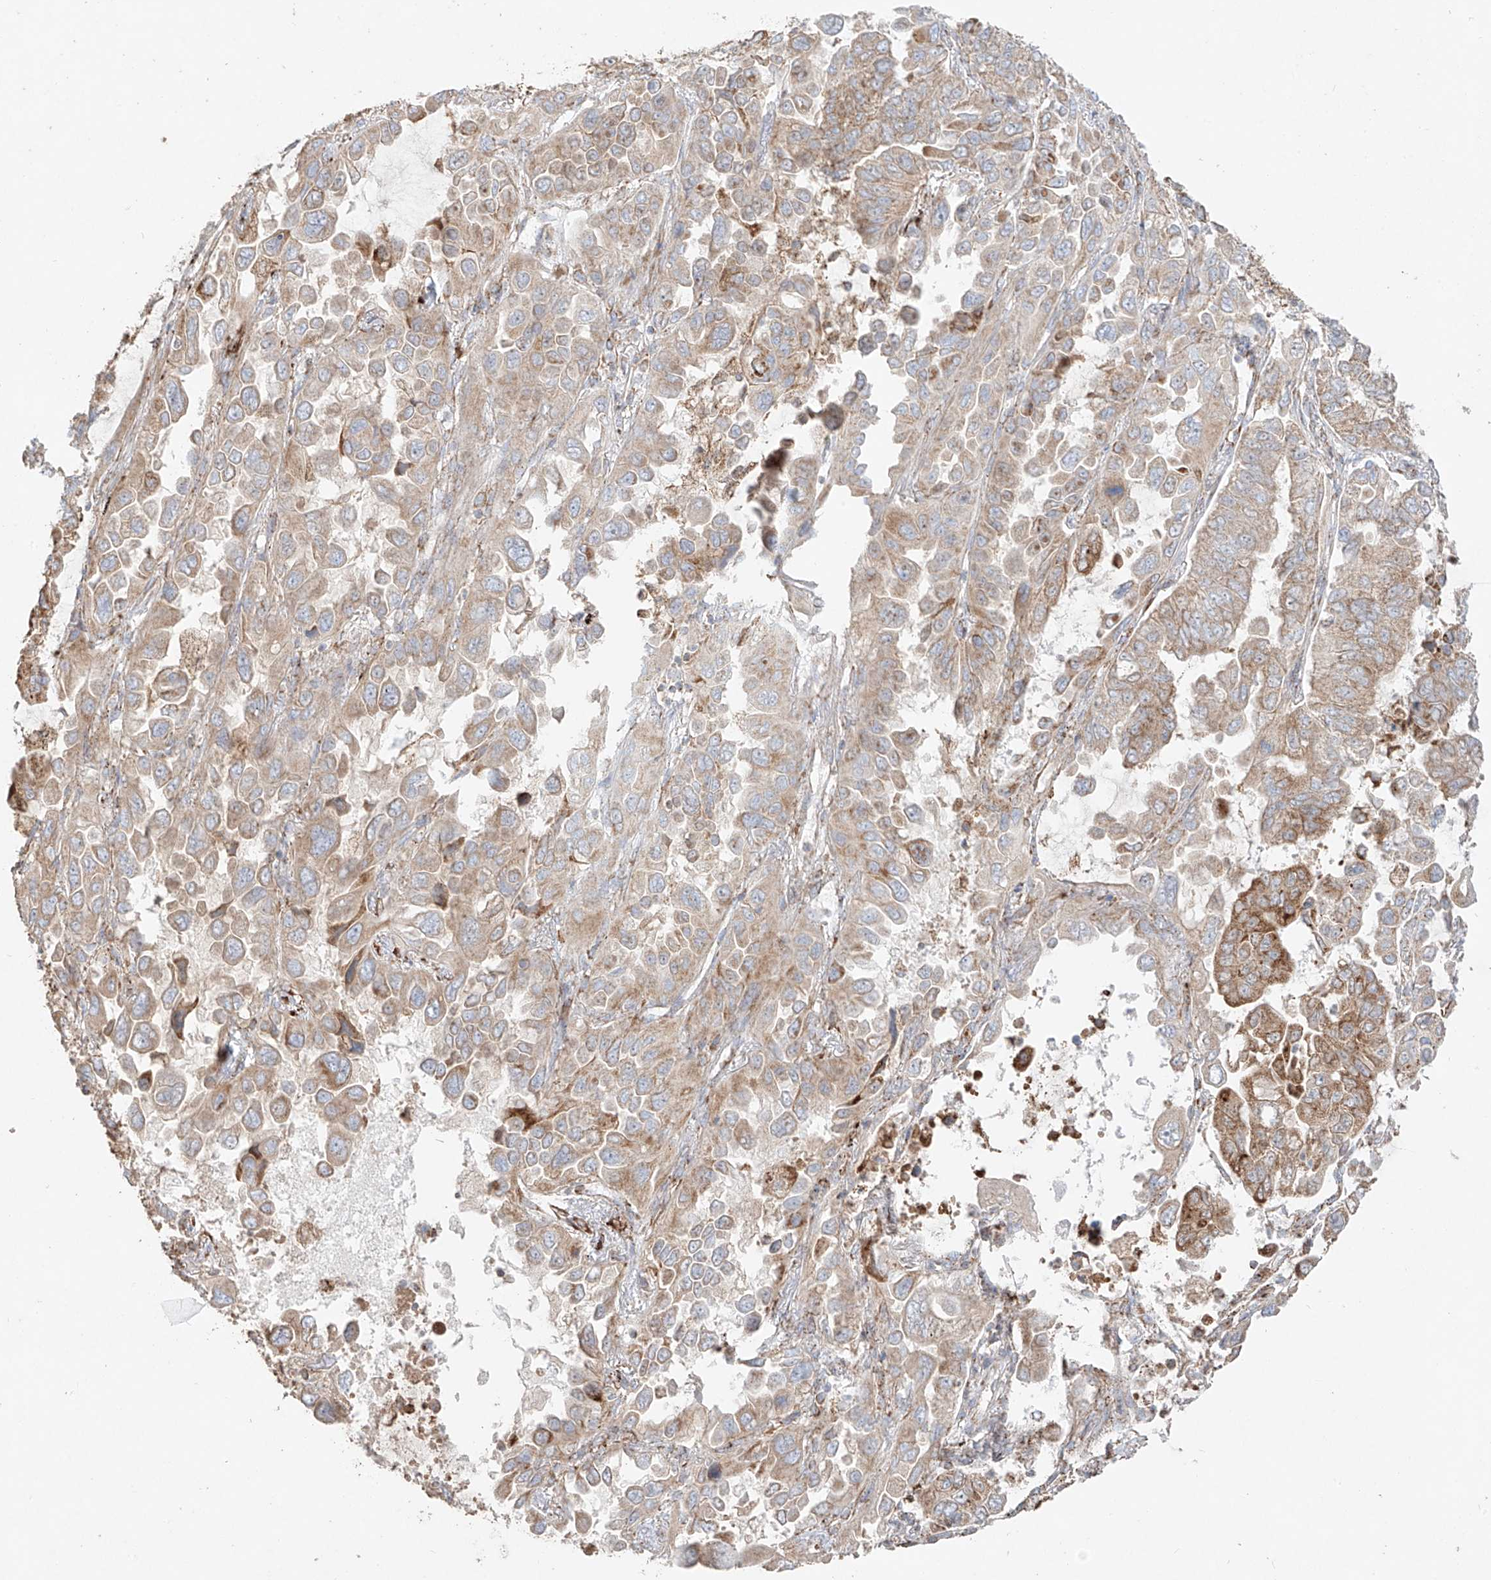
{"staining": {"intensity": "moderate", "quantity": "<25%", "location": "cytoplasmic/membranous"}, "tissue": "lung cancer", "cell_type": "Tumor cells", "image_type": "cancer", "snomed": [{"axis": "morphology", "description": "Adenocarcinoma, NOS"}, {"axis": "topography", "description": "Lung"}], "caption": "Human lung cancer (adenocarcinoma) stained with a protein marker demonstrates moderate staining in tumor cells.", "gene": "COLGALT2", "patient": {"sex": "male", "age": 64}}